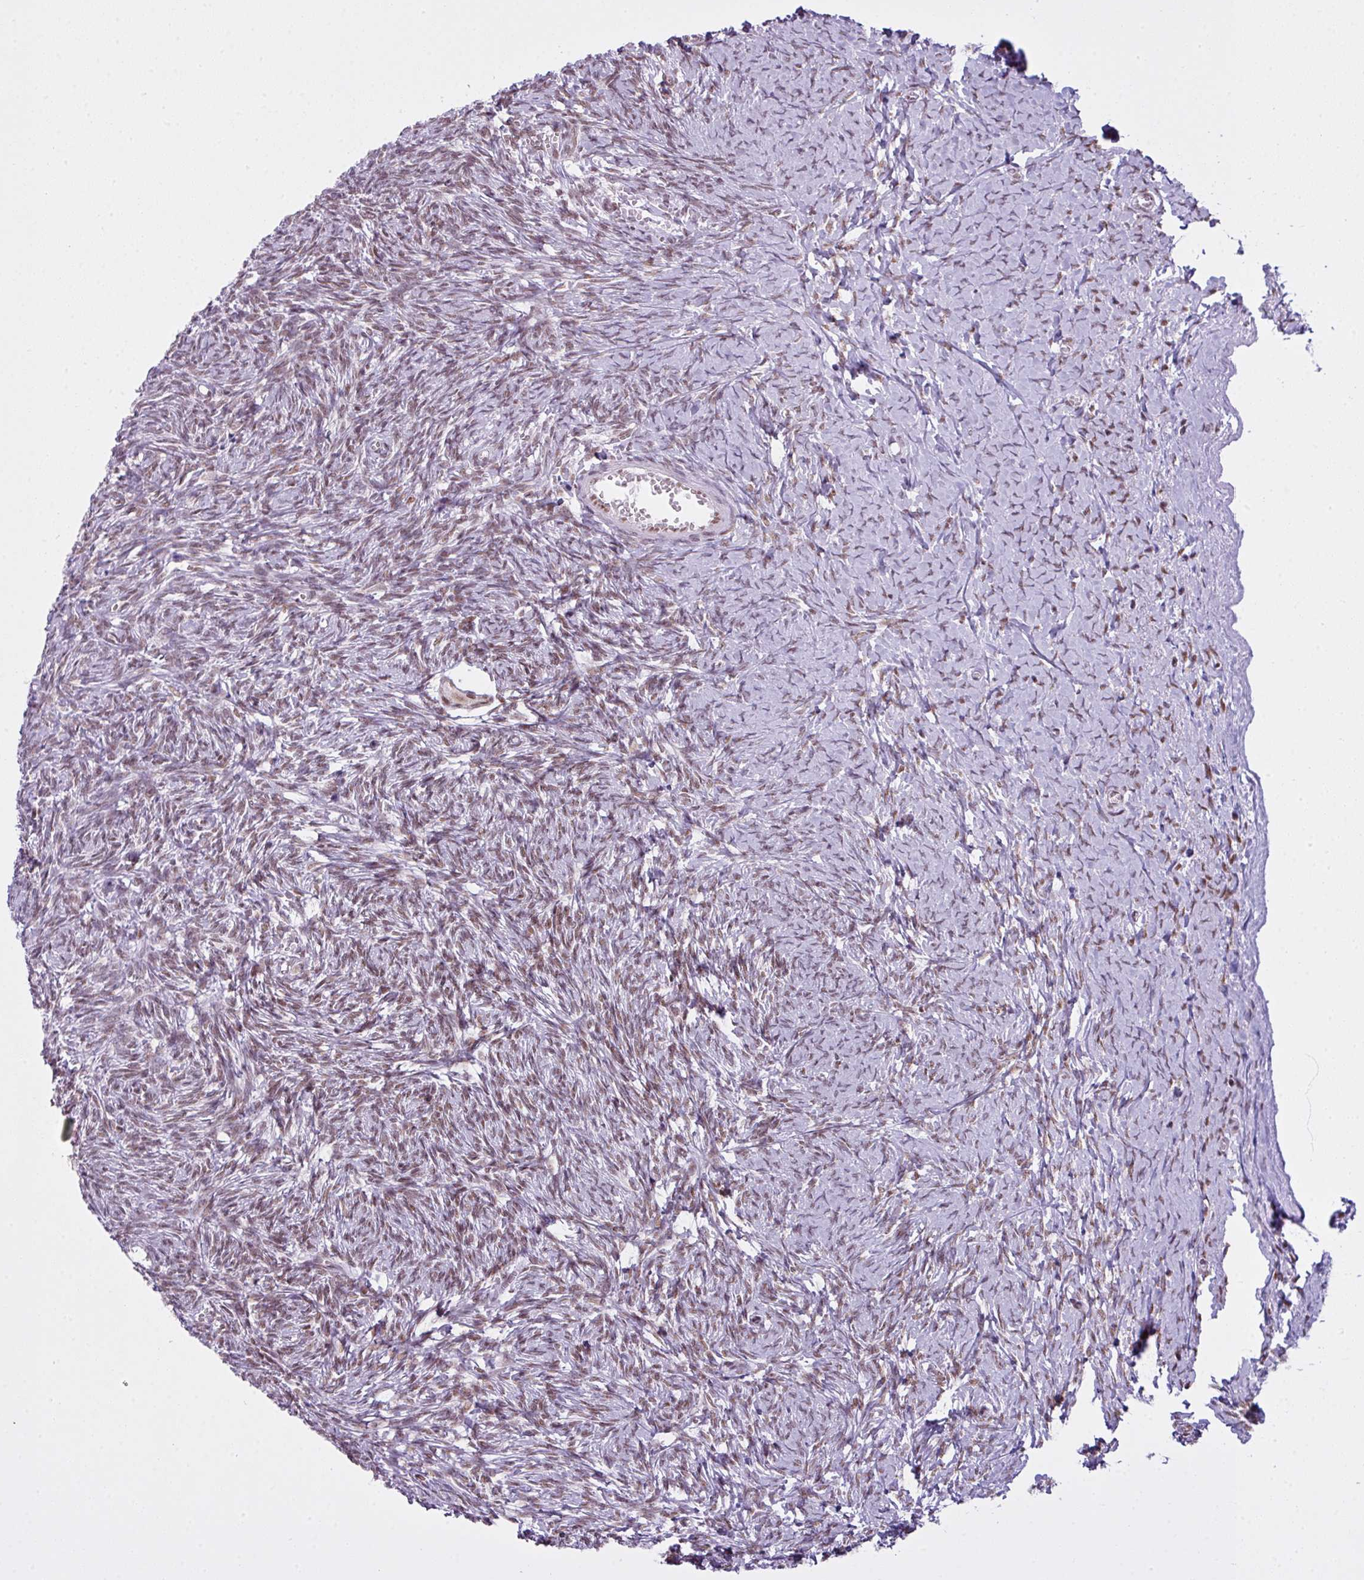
{"staining": {"intensity": "moderate", "quantity": ">75%", "location": "nuclear"}, "tissue": "ovary", "cell_type": "Follicle cells", "image_type": "normal", "snomed": [{"axis": "morphology", "description": "Normal tissue, NOS"}, {"axis": "topography", "description": "Ovary"}], "caption": "Ovary stained for a protein (brown) displays moderate nuclear positive staining in approximately >75% of follicle cells.", "gene": "ARL6IP4", "patient": {"sex": "female", "age": 39}}